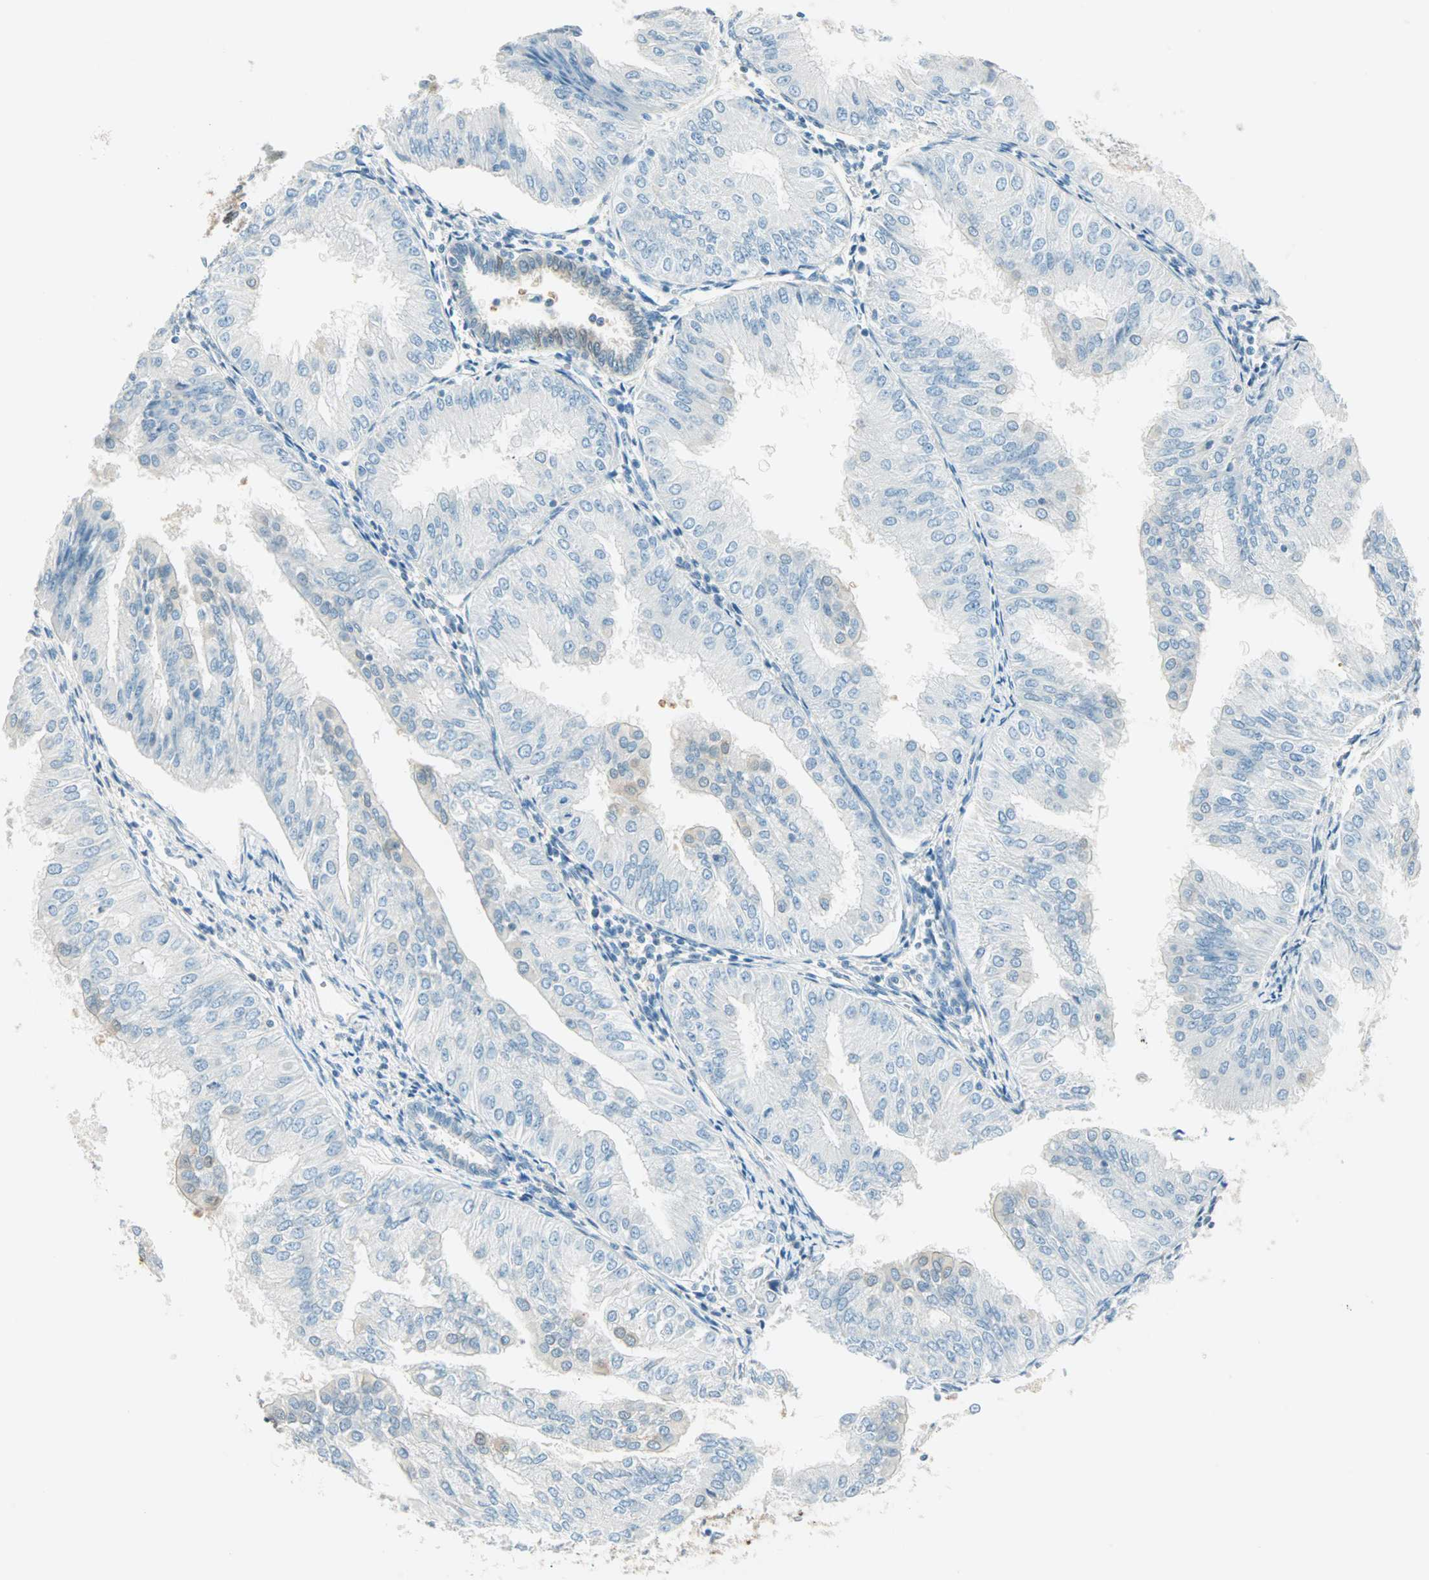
{"staining": {"intensity": "moderate", "quantity": "<25%", "location": "cytoplasmic/membranous,nuclear"}, "tissue": "endometrial cancer", "cell_type": "Tumor cells", "image_type": "cancer", "snomed": [{"axis": "morphology", "description": "Adenocarcinoma, NOS"}, {"axis": "topography", "description": "Endometrium"}], "caption": "This histopathology image displays immunohistochemistry staining of endometrial cancer (adenocarcinoma), with low moderate cytoplasmic/membranous and nuclear expression in approximately <25% of tumor cells.", "gene": "S100A1", "patient": {"sex": "female", "age": 53}}